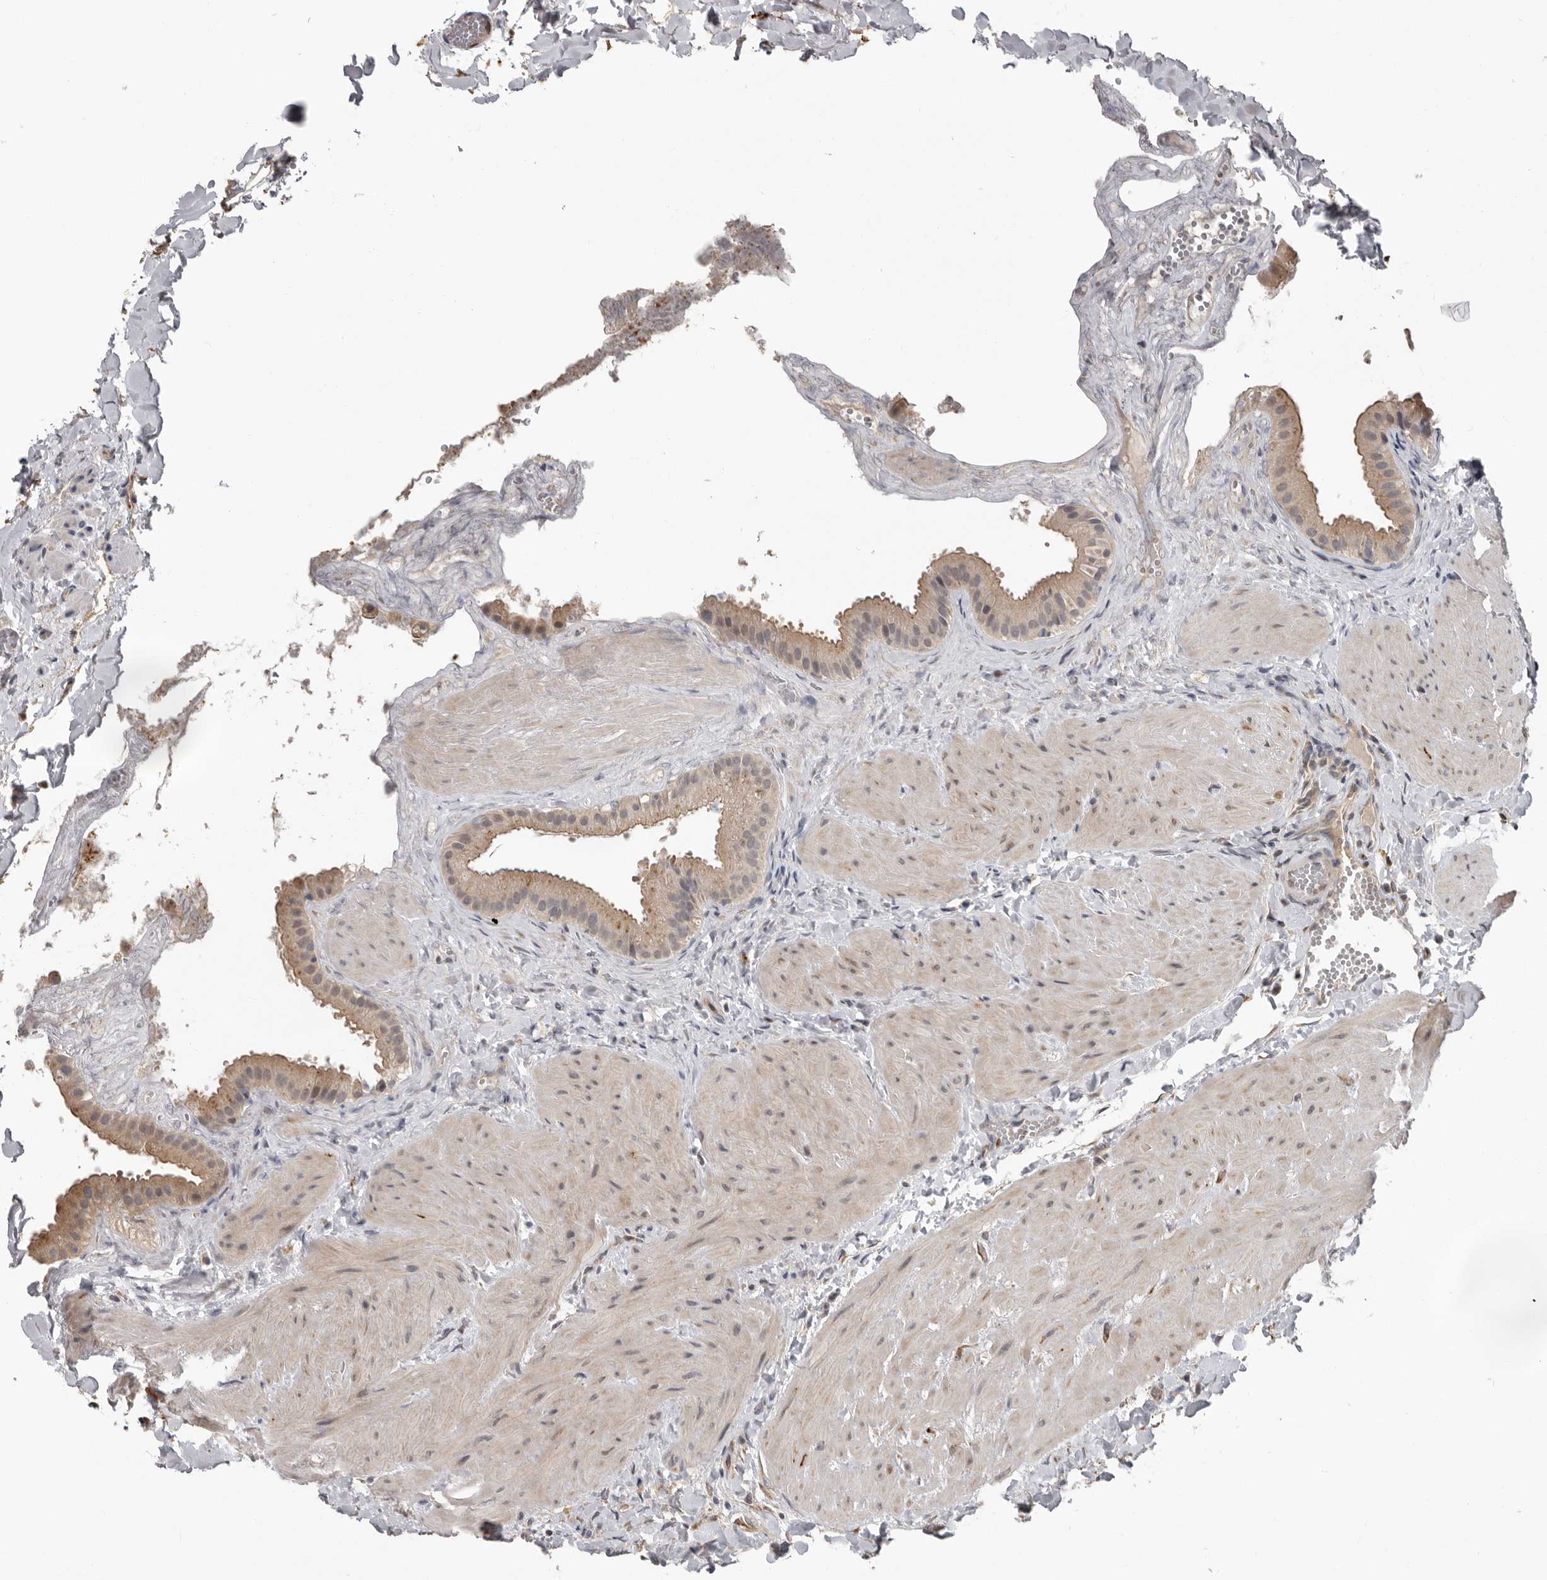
{"staining": {"intensity": "moderate", "quantity": "25%-75%", "location": "cytoplasmic/membranous"}, "tissue": "gallbladder", "cell_type": "Glandular cells", "image_type": "normal", "snomed": [{"axis": "morphology", "description": "Normal tissue, NOS"}, {"axis": "topography", "description": "Gallbladder"}], "caption": "Brown immunohistochemical staining in normal human gallbladder demonstrates moderate cytoplasmic/membranous staining in about 25%-75% of glandular cells.", "gene": "MTF1", "patient": {"sex": "male", "age": 55}}